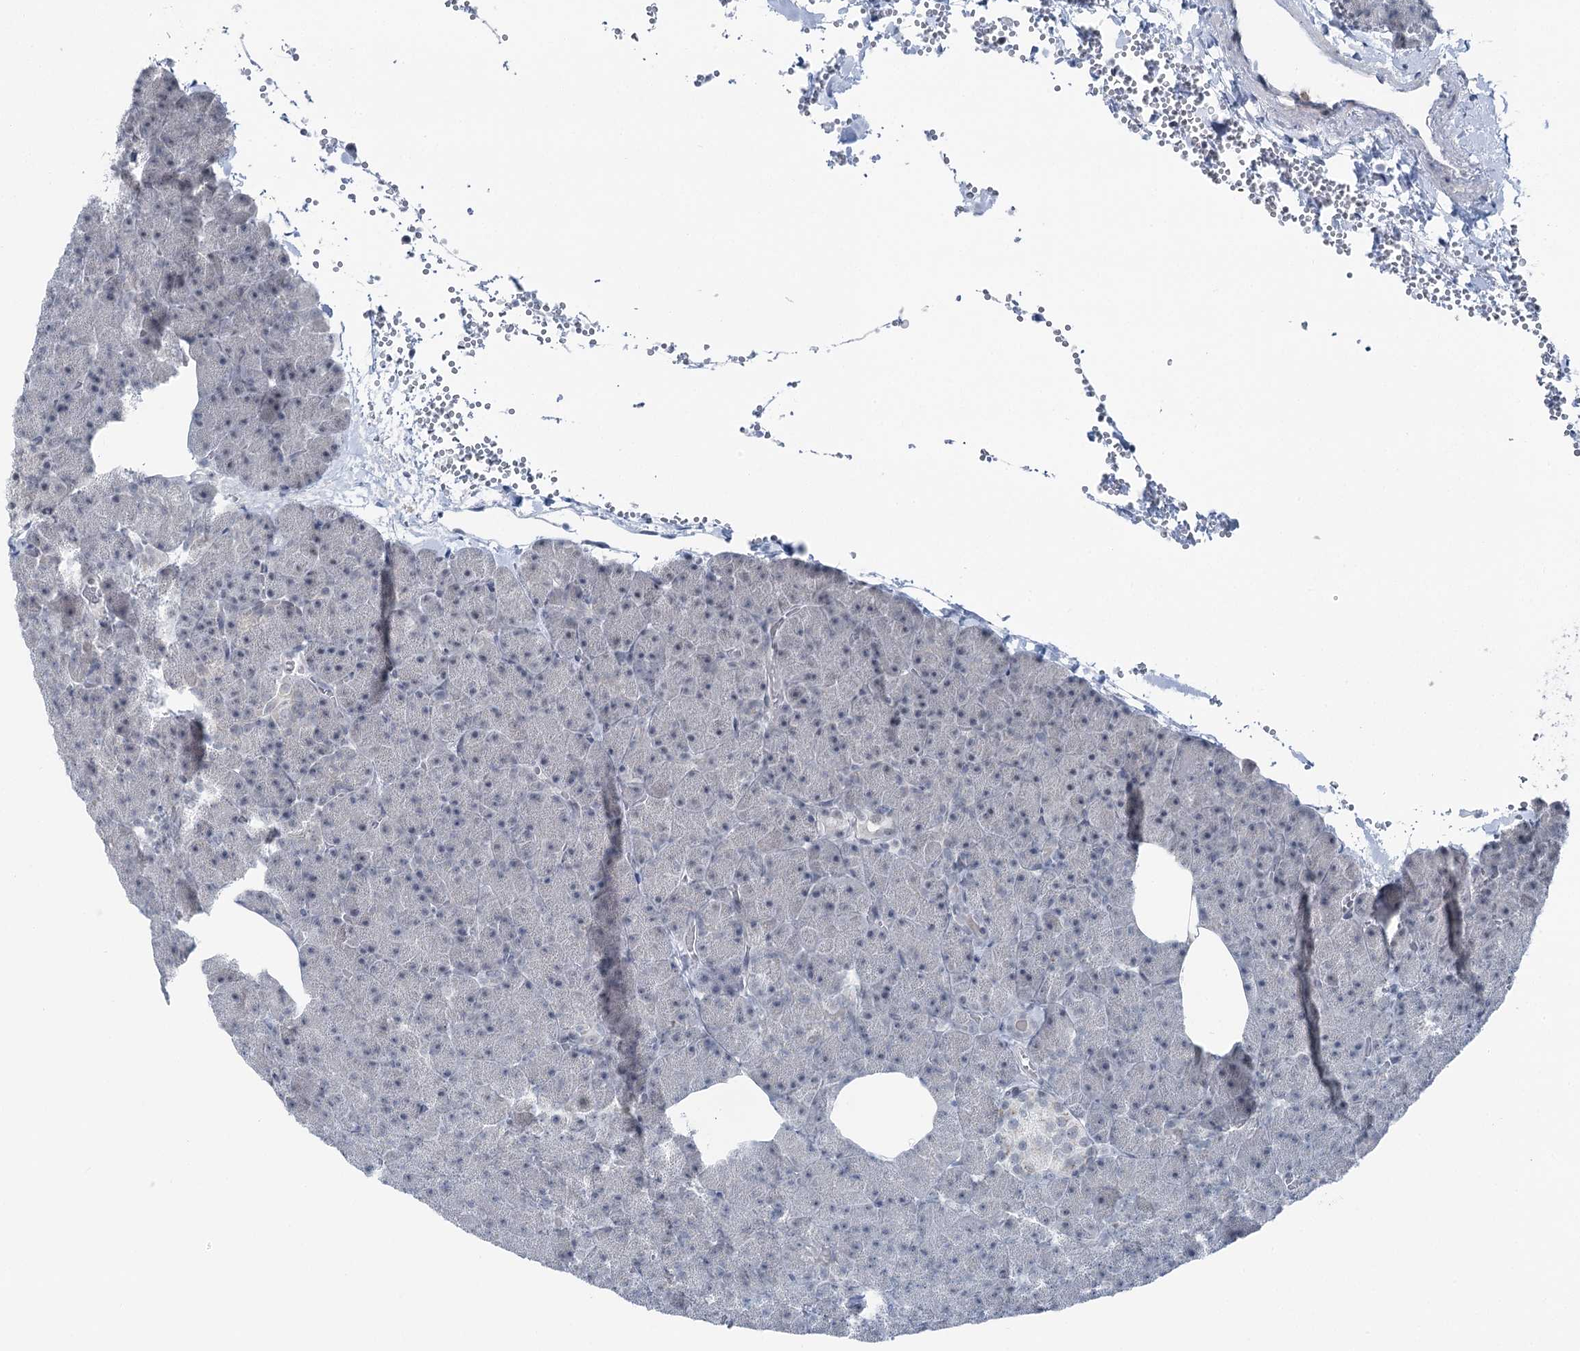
{"staining": {"intensity": "negative", "quantity": "none", "location": "none"}, "tissue": "pancreas", "cell_type": "Exocrine glandular cells", "image_type": "normal", "snomed": [{"axis": "morphology", "description": "Normal tissue, NOS"}, {"axis": "morphology", "description": "Carcinoid, malignant, NOS"}, {"axis": "topography", "description": "Pancreas"}], "caption": "Immunohistochemistry (IHC) of benign human pancreas displays no expression in exocrine glandular cells.", "gene": "STEEP1", "patient": {"sex": "female", "age": 35}}